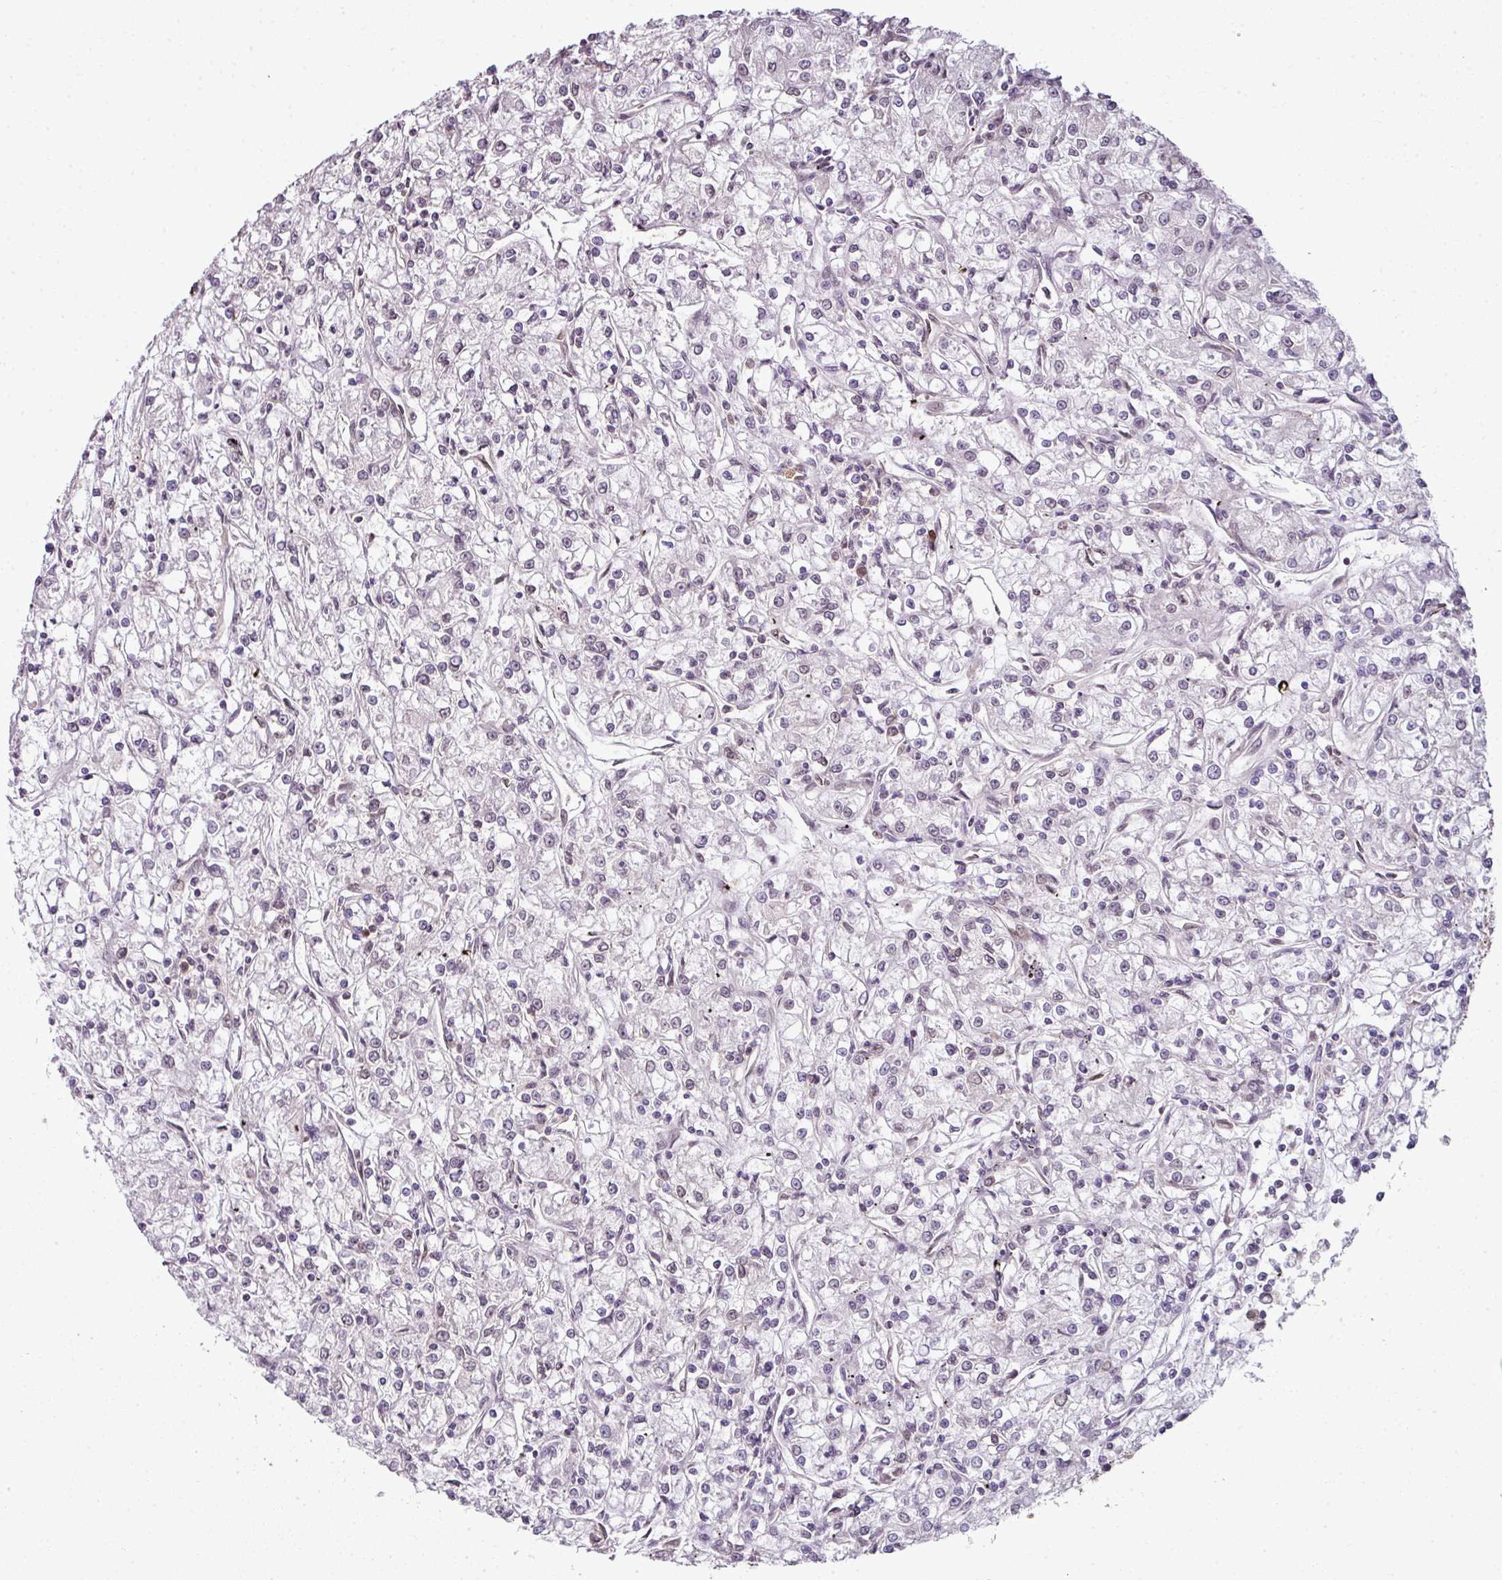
{"staining": {"intensity": "negative", "quantity": "none", "location": "none"}, "tissue": "renal cancer", "cell_type": "Tumor cells", "image_type": "cancer", "snomed": [{"axis": "morphology", "description": "Adenocarcinoma, NOS"}, {"axis": "topography", "description": "Kidney"}], "caption": "Histopathology image shows no protein positivity in tumor cells of renal adenocarcinoma tissue.", "gene": "RANGAP1", "patient": {"sex": "female", "age": 59}}